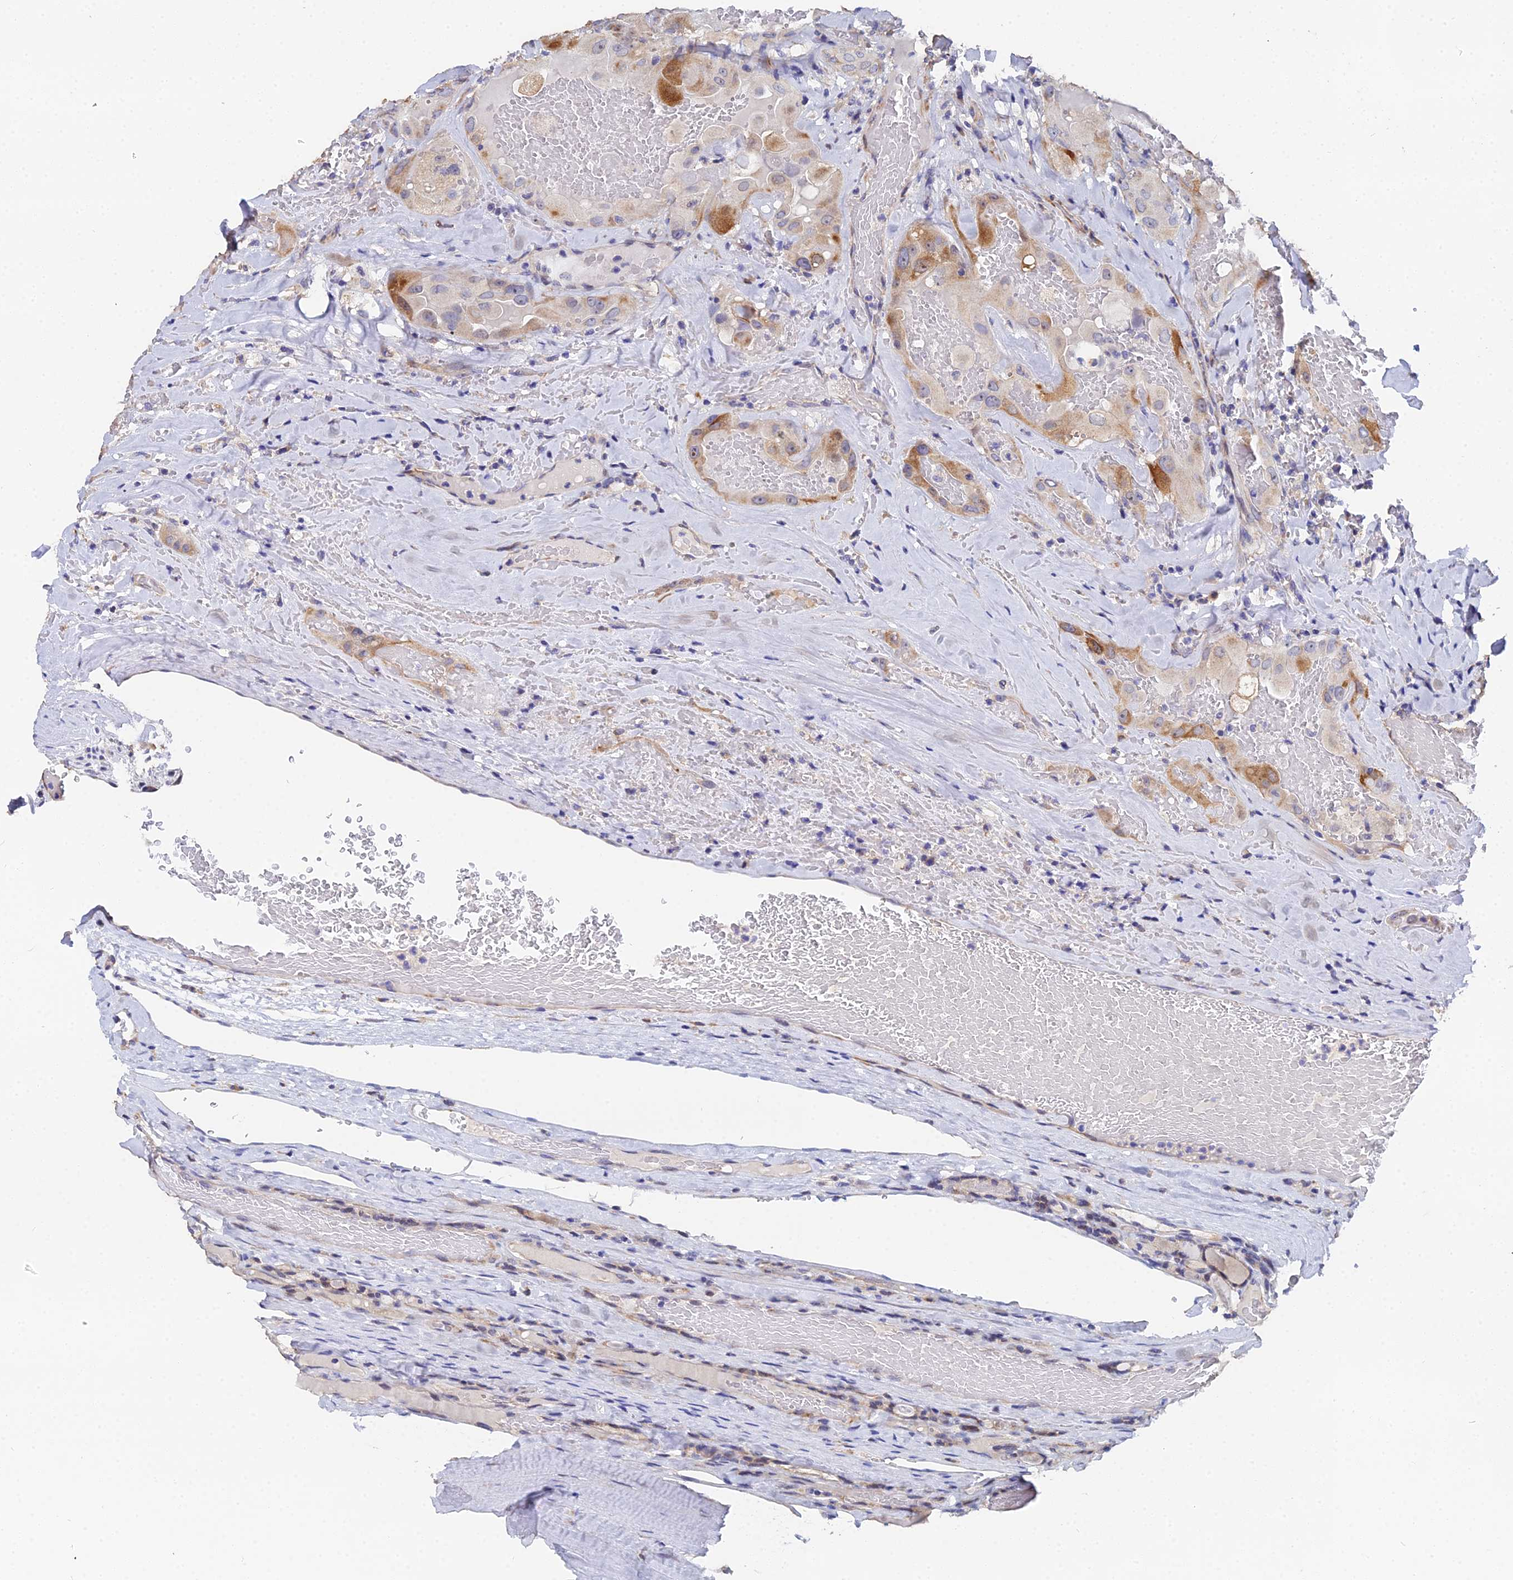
{"staining": {"intensity": "moderate", "quantity": "<25%", "location": "cytoplasmic/membranous,nuclear"}, "tissue": "thyroid cancer", "cell_type": "Tumor cells", "image_type": "cancer", "snomed": [{"axis": "morphology", "description": "Papillary adenocarcinoma, NOS"}, {"axis": "topography", "description": "Thyroid gland"}], "caption": "Papillary adenocarcinoma (thyroid) was stained to show a protein in brown. There is low levels of moderate cytoplasmic/membranous and nuclear expression in about <25% of tumor cells. The staining was performed using DAB (3,3'-diaminobenzidine), with brown indicating positive protein expression. Nuclei are stained blue with hematoxylin.", "gene": "ENSG00000268674", "patient": {"sex": "female", "age": 72}}